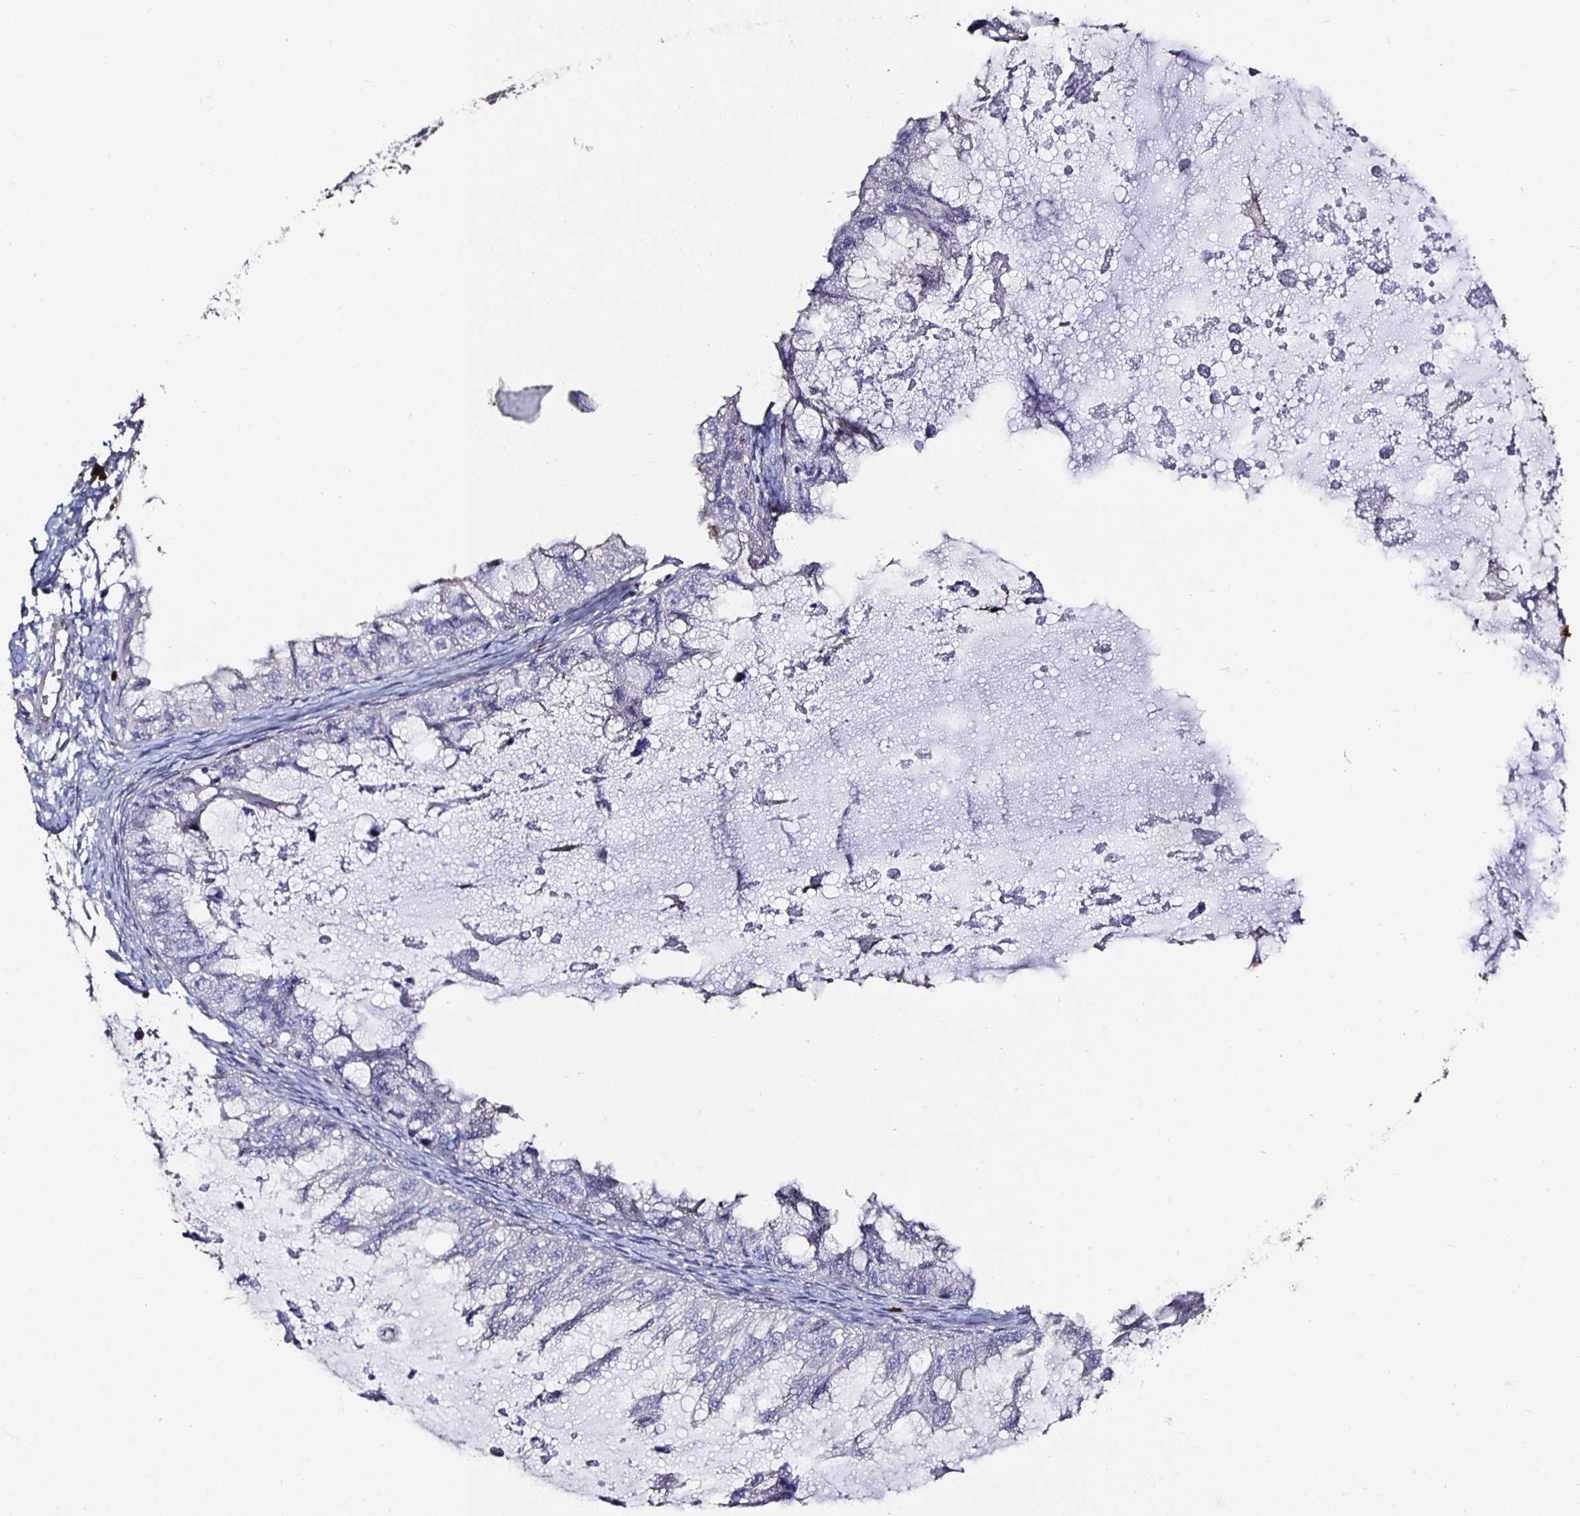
{"staining": {"intensity": "negative", "quantity": "none", "location": "none"}, "tissue": "ovarian cancer", "cell_type": "Tumor cells", "image_type": "cancer", "snomed": [{"axis": "morphology", "description": "Cystadenocarcinoma, mucinous, NOS"}, {"axis": "topography", "description": "Ovary"}], "caption": "Immunohistochemical staining of human mucinous cystadenocarcinoma (ovarian) exhibits no significant positivity in tumor cells.", "gene": "TLR4", "patient": {"sex": "female", "age": 72}}